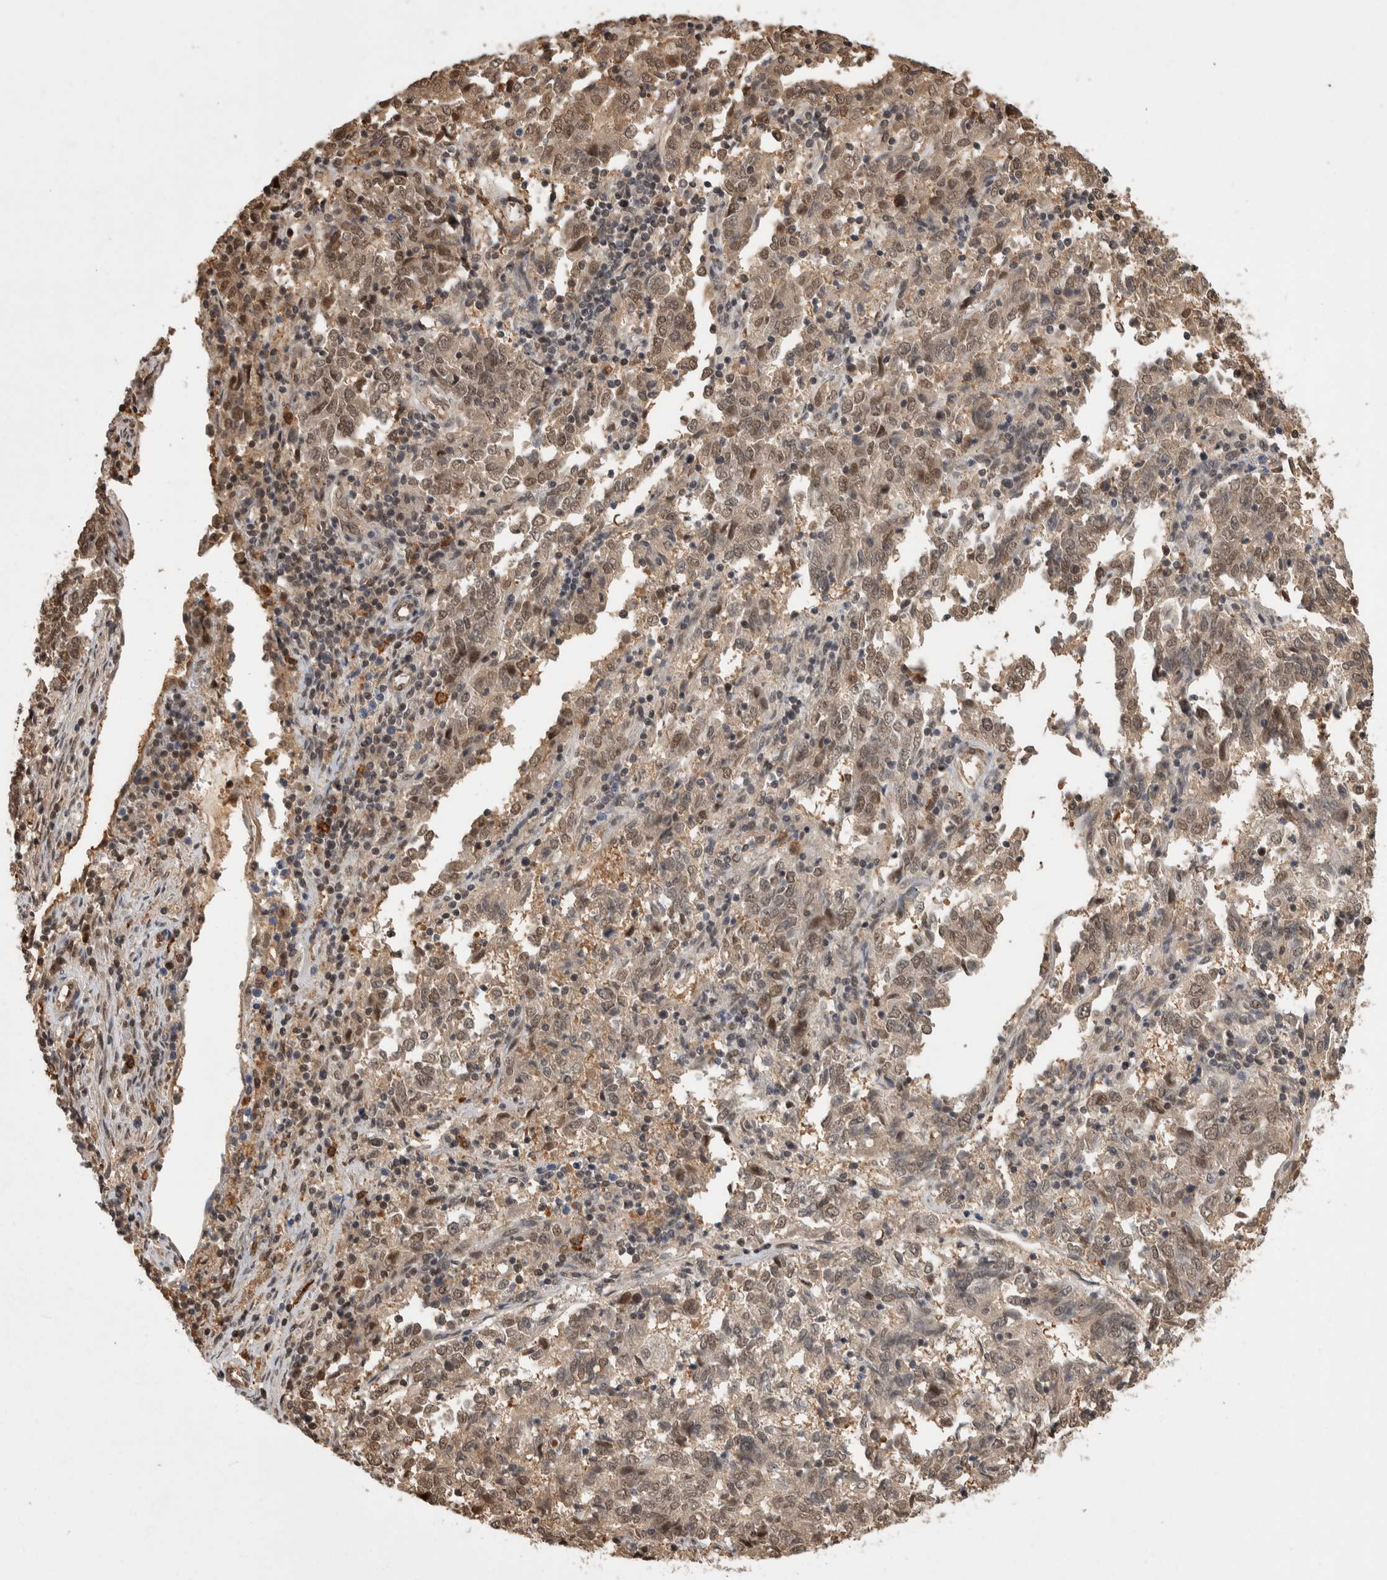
{"staining": {"intensity": "moderate", "quantity": ">75%", "location": "nuclear"}, "tissue": "endometrial cancer", "cell_type": "Tumor cells", "image_type": "cancer", "snomed": [{"axis": "morphology", "description": "Adenocarcinoma, NOS"}, {"axis": "topography", "description": "Endometrium"}], "caption": "Immunohistochemistry histopathology image of human adenocarcinoma (endometrial) stained for a protein (brown), which reveals medium levels of moderate nuclear expression in approximately >75% of tumor cells.", "gene": "ZNF592", "patient": {"sex": "female", "age": 80}}